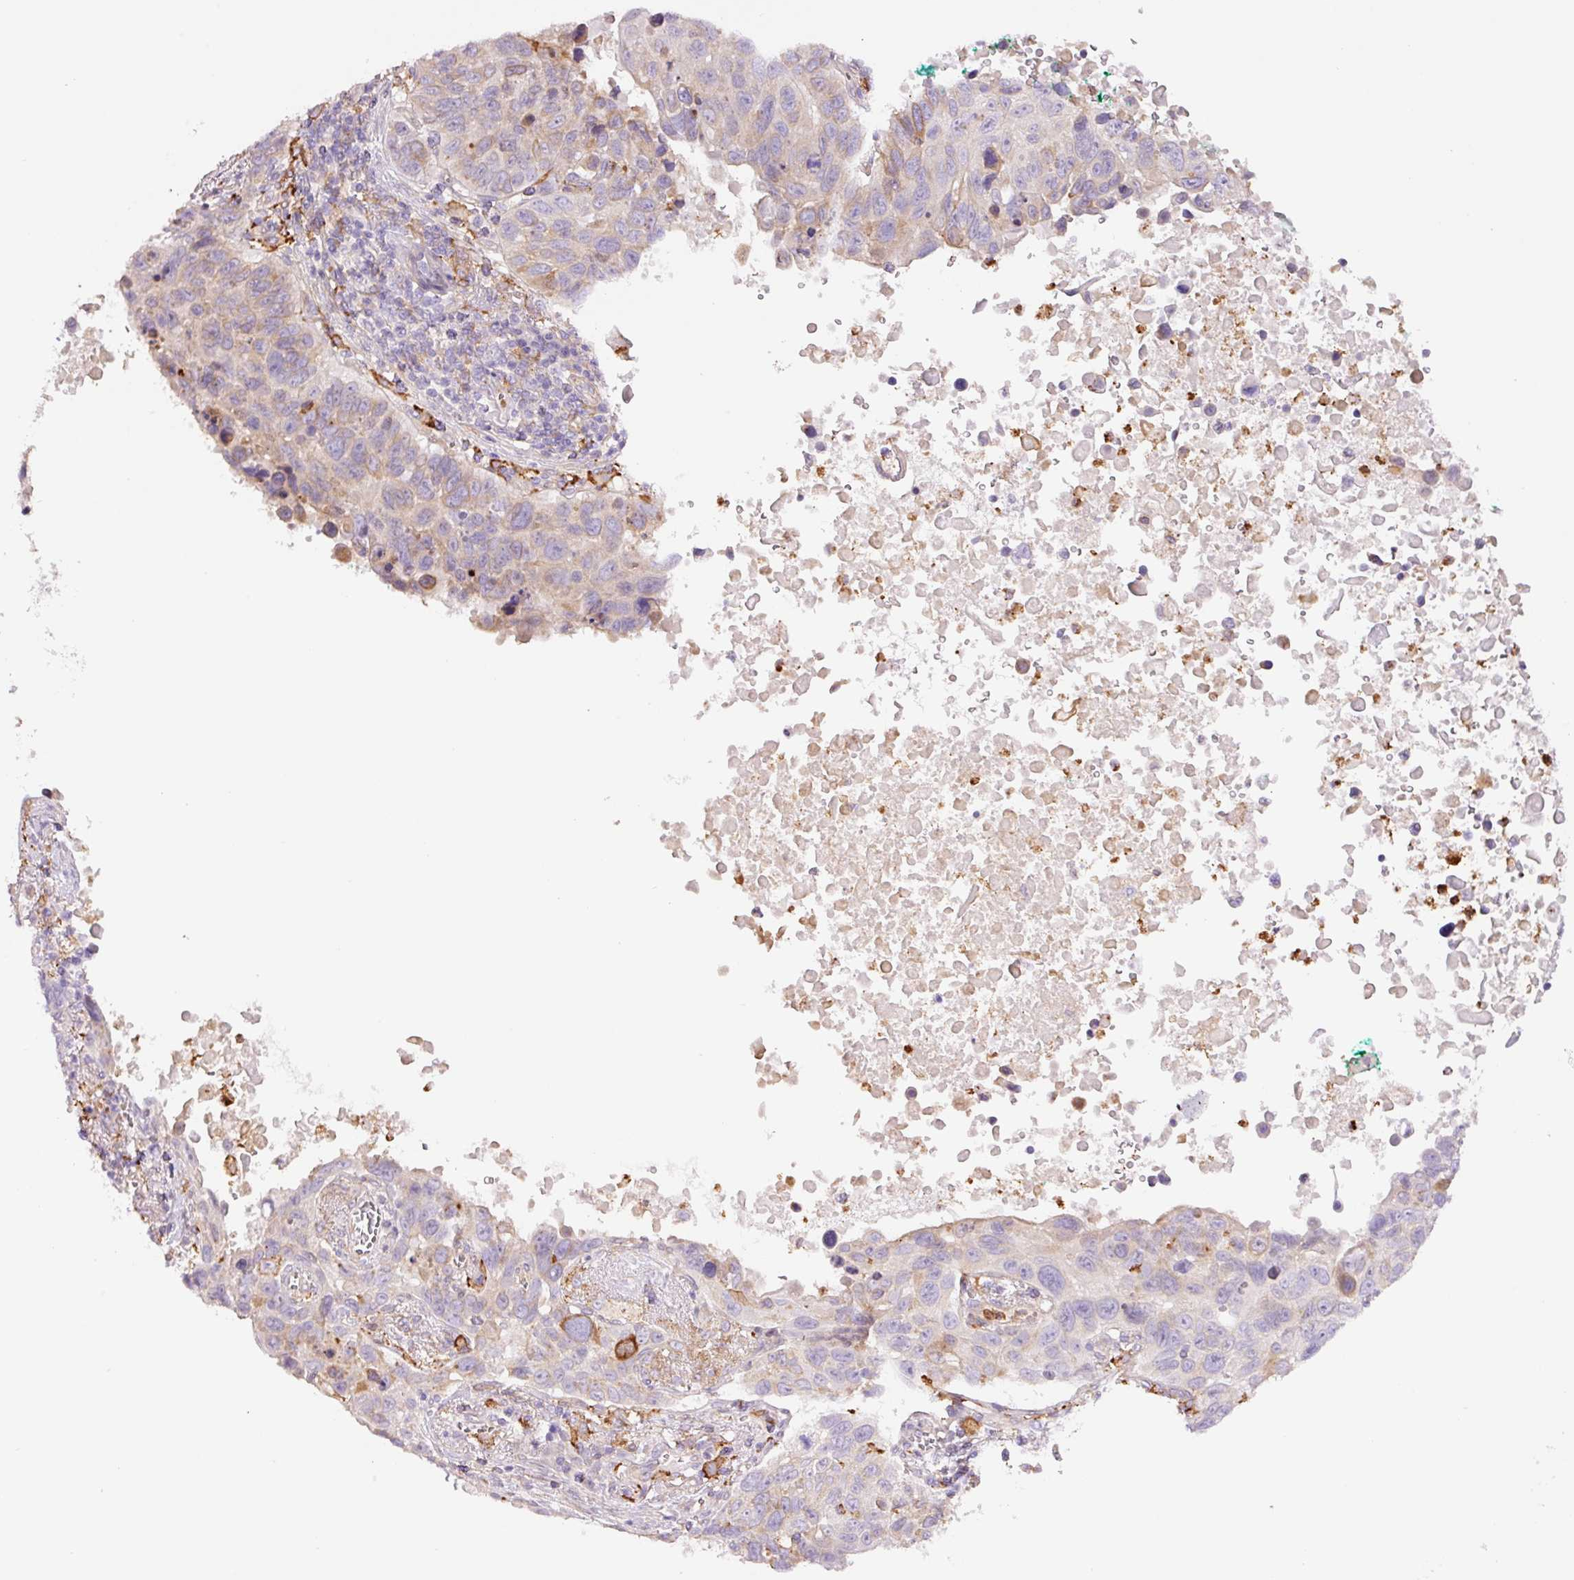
{"staining": {"intensity": "weak", "quantity": "<25%", "location": "cytoplasmic/membranous"}, "tissue": "lung cancer", "cell_type": "Tumor cells", "image_type": "cancer", "snomed": [{"axis": "morphology", "description": "Squamous cell carcinoma, NOS"}, {"axis": "topography", "description": "Lung"}], "caption": "Image shows no significant protein expression in tumor cells of lung cancer.", "gene": "SH2D6", "patient": {"sex": "male", "age": 66}}